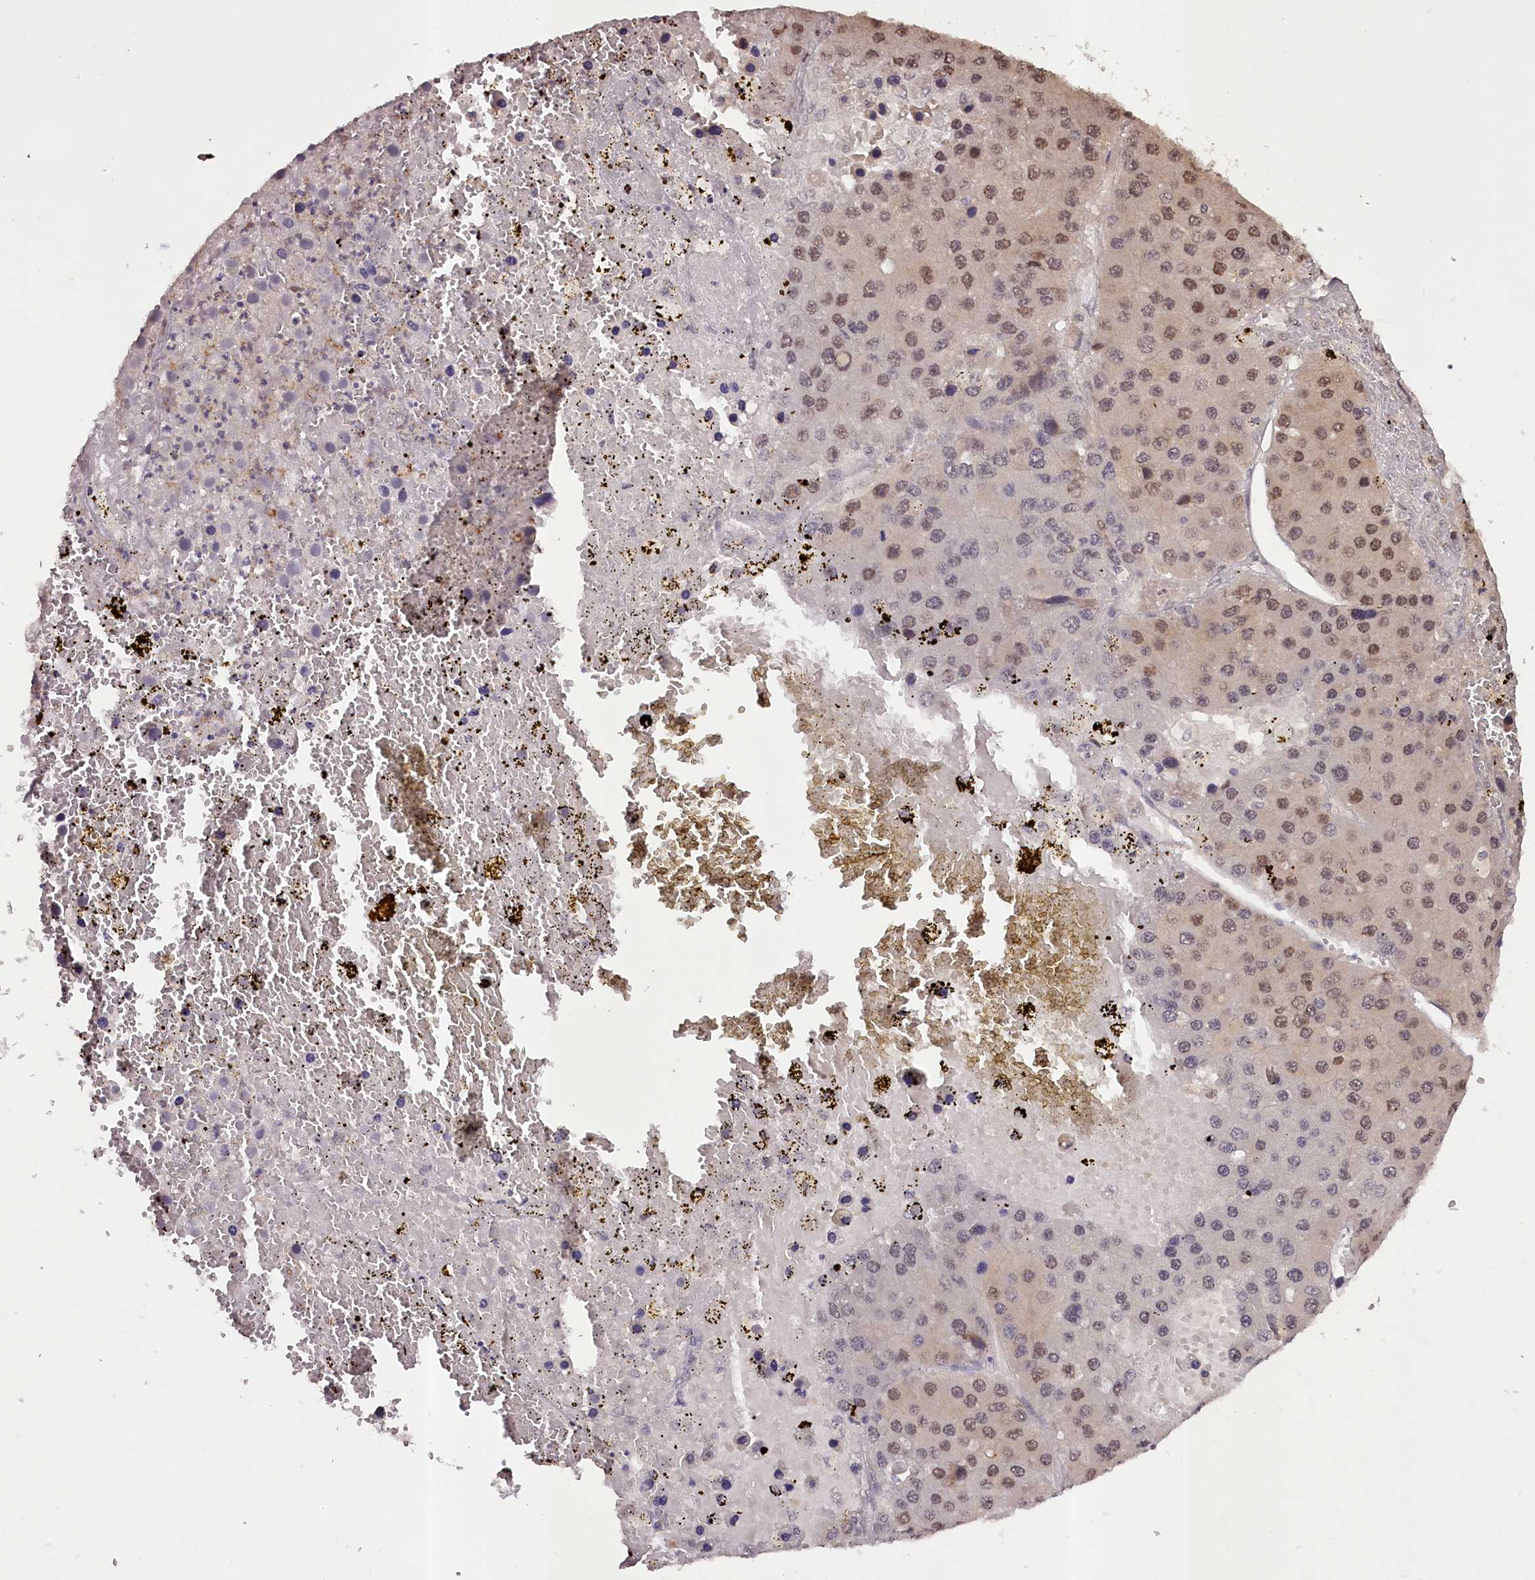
{"staining": {"intensity": "moderate", "quantity": "25%-75%", "location": "nuclear"}, "tissue": "liver cancer", "cell_type": "Tumor cells", "image_type": "cancer", "snomed": [{"axis": "morphology", "description": "Carcinoma, Hepatocellular, NOS"}, {"axis": "topography", "description": "Liver"}], "caption": "This is a photomicrograph of IHC staining of liver cancer, which shows moderate positivity in the nuclear of tumor cells.", "gene": "MAML3", "patient": {"sex": "female", "age": 73}}